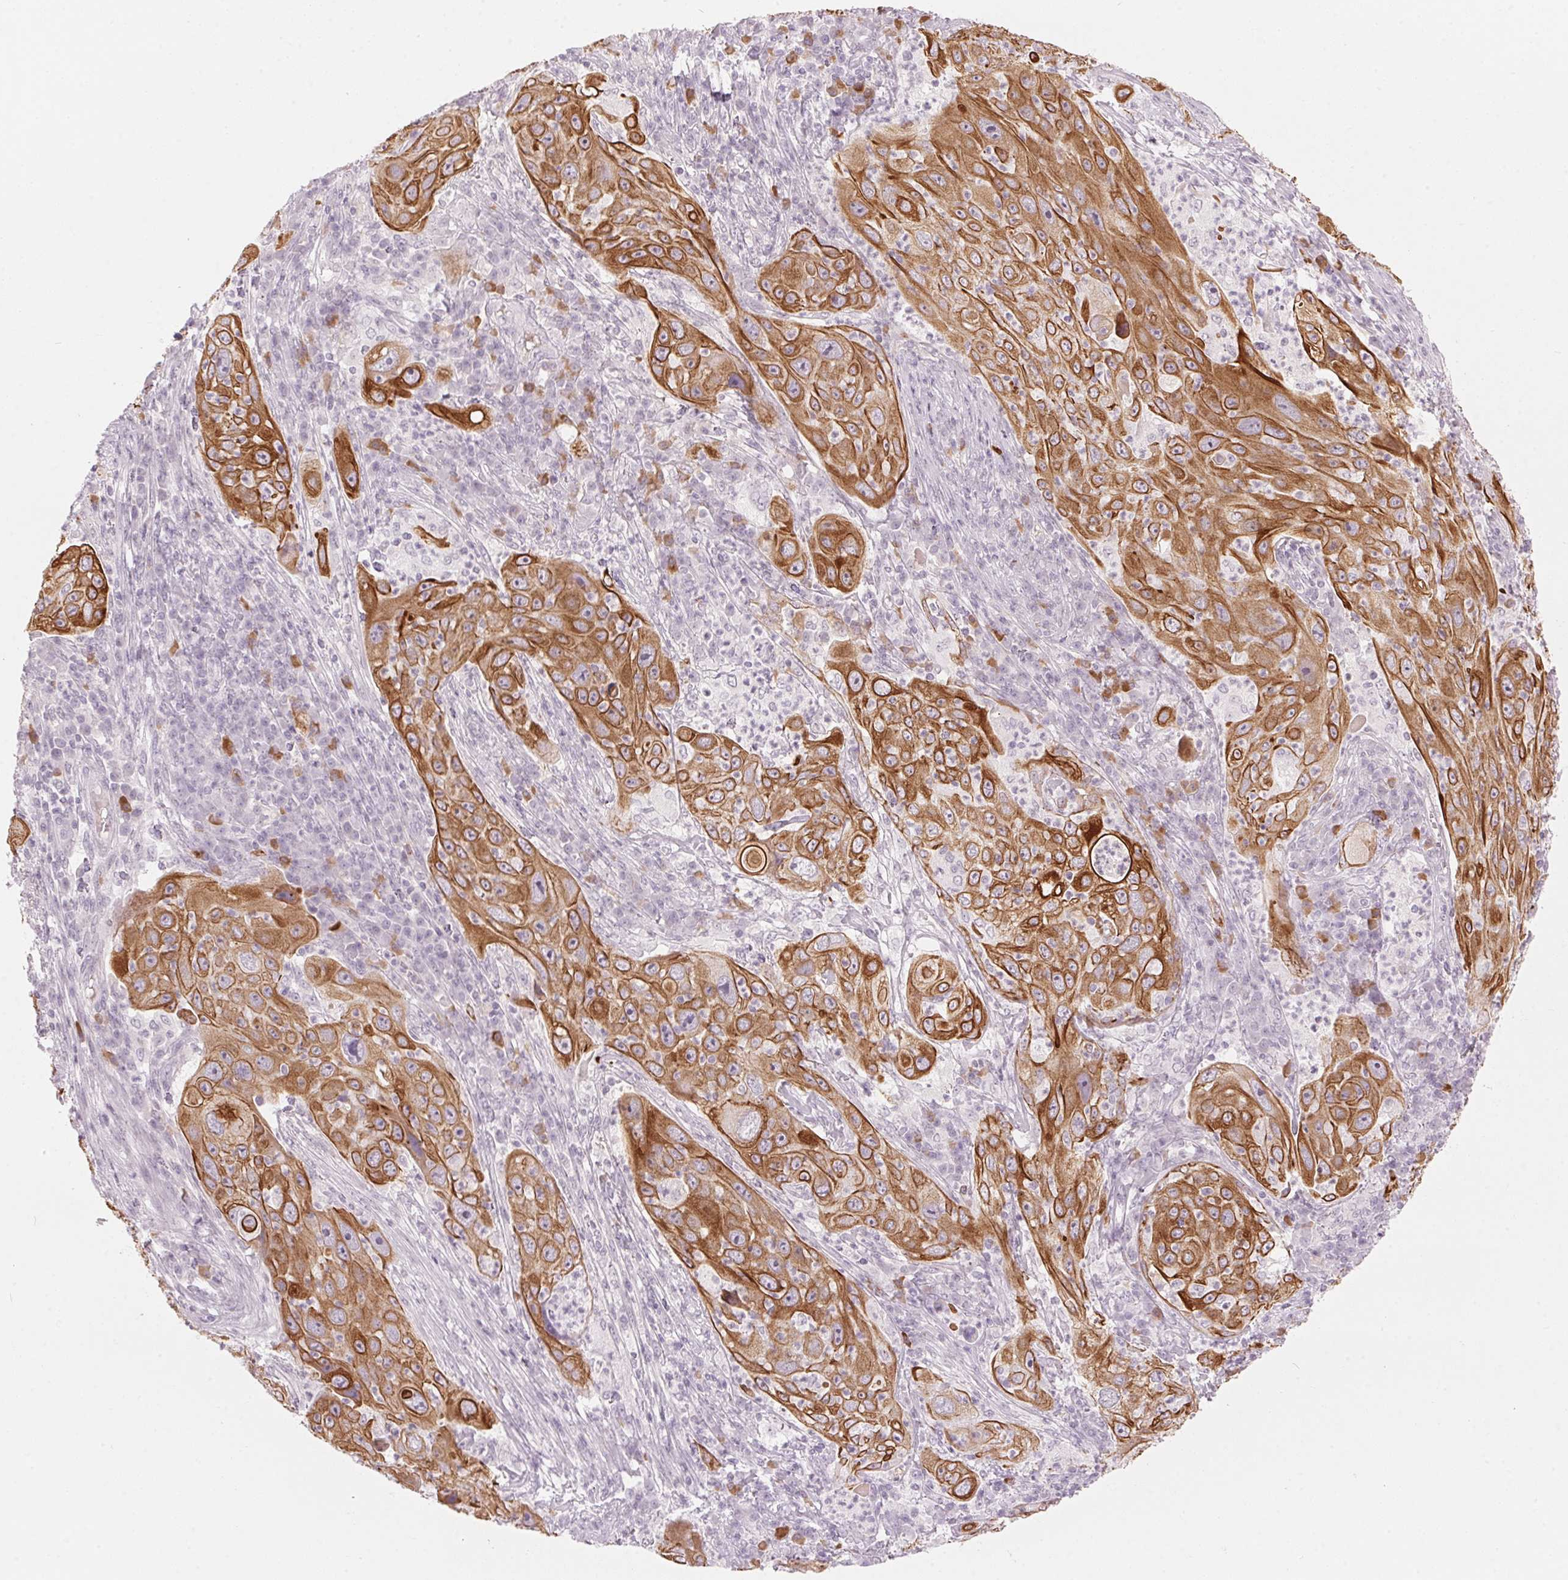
{"staining": {"intensity": "moderate", "quantity": ">75%", "location": "cytoplasmic/membranous"}, "tissue": "lung cancer", "cell_type": "Tumor cells", "image_type": "cancer", "snomed": [{"axis": "morphology", "description": "Squamous cell carcinoma, NOS"}, {"axis": "topography", "description": "Lung"}], "caption": "Lung squamous cell carcinoma was stained to show a protein in brown. There is medium levels of moderate cytoplasmic/membranous staining in approximately >75% of tumor cells. Nuclei are stained in blue.", "gene": "SCTR", "patient": {"sex": "female", "age": 59}}